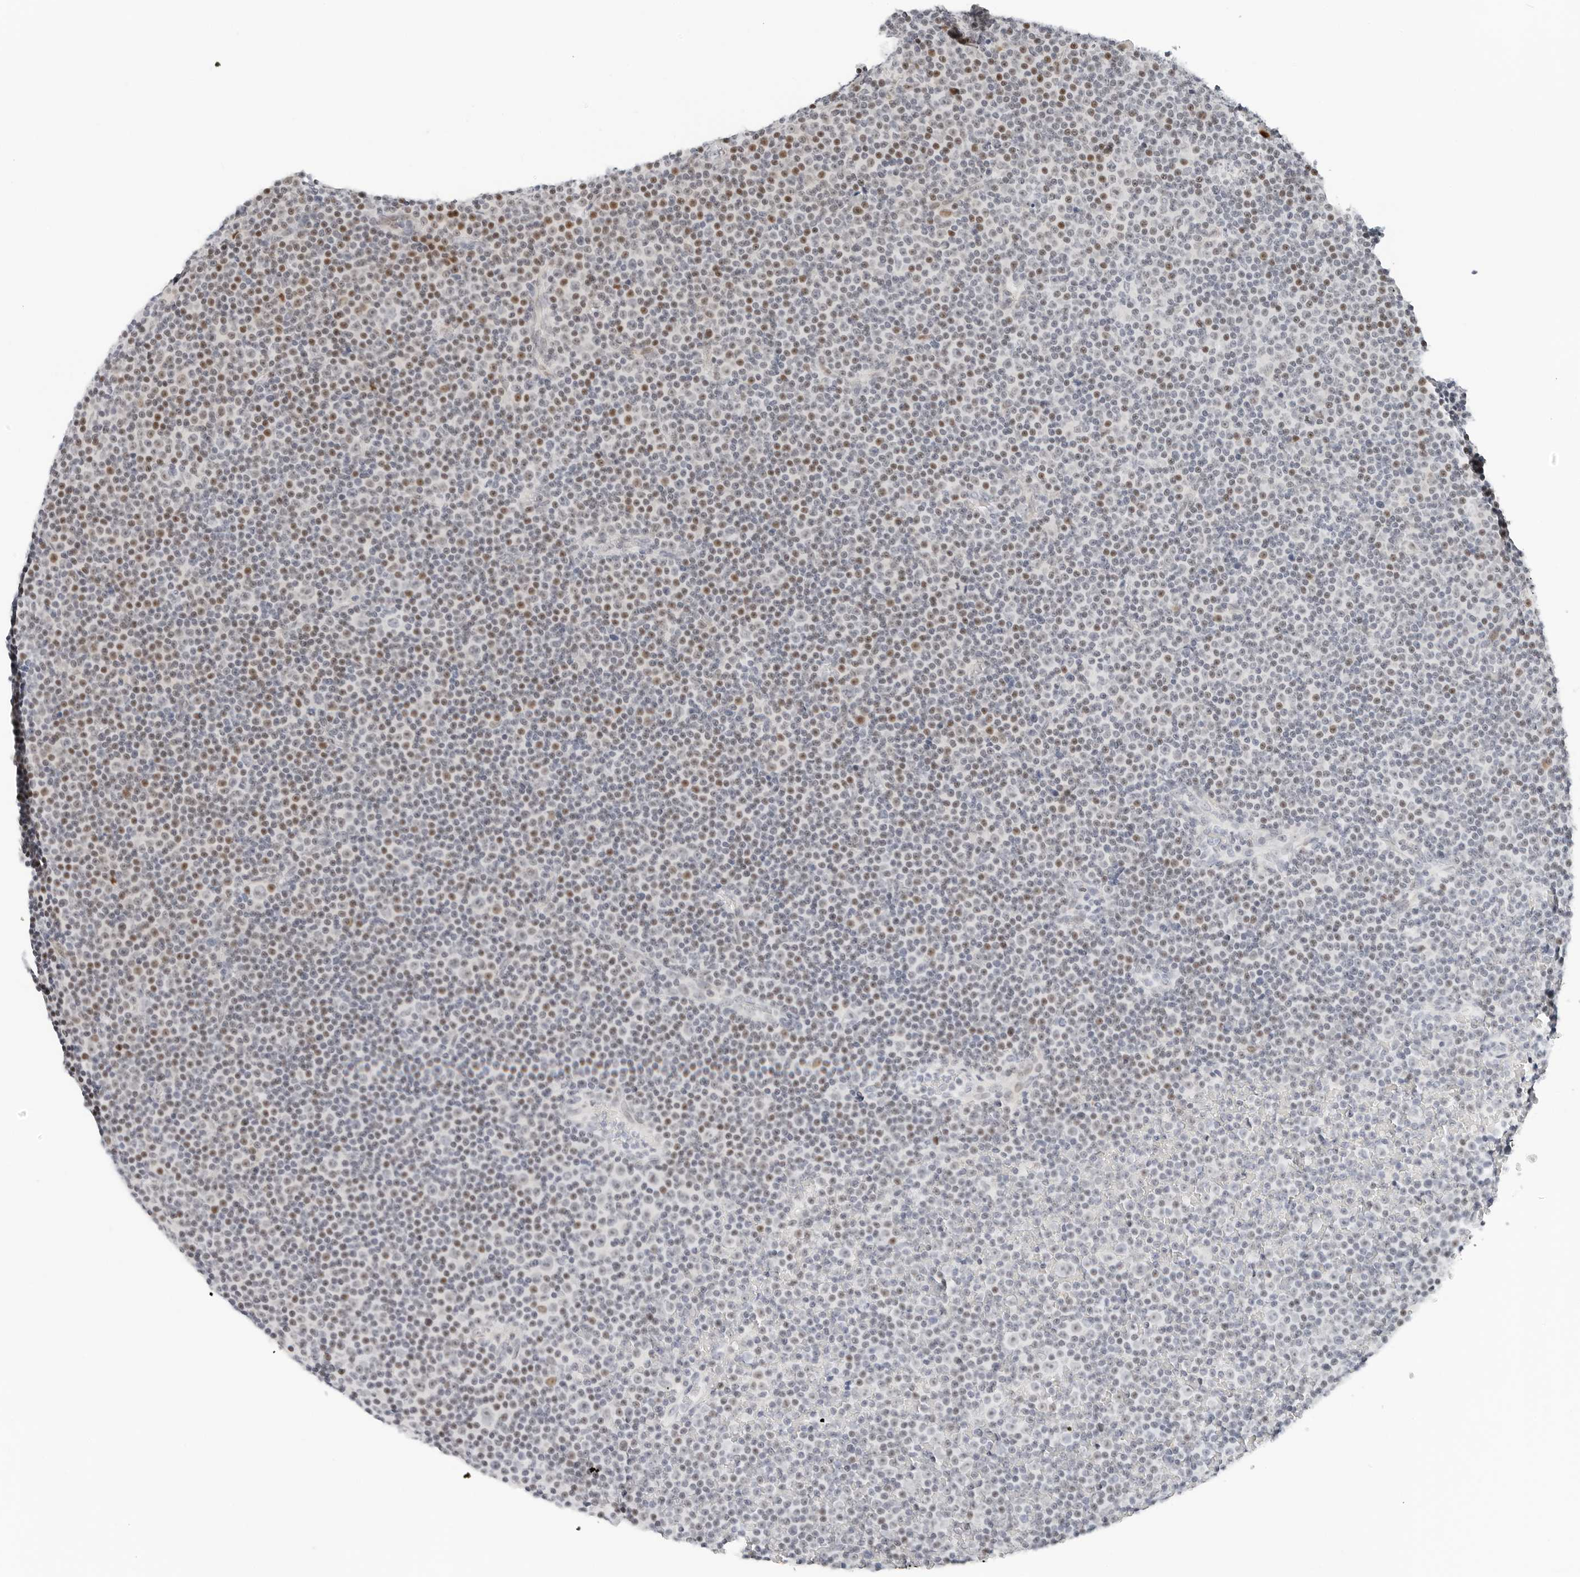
{"staining": {"intensity": "negative", "quantity": "none", "location": "none"}, "tissue": "lymphoma", "cell_type": "Tumor cells", "image_type": "cancer", "snomed": [{"axis": "morphology", "description": "Malignant lymphoma, non-Hodgkin's type, Low grade"}, {"axis": "topography", "description": "Lymph node"}], "caption": "Lymphoma was stained to show a protein in brown. There is no significant positivity in tumor cells.", "gene": "NTMT2", "patient": {"sex": "female", "age": 67}}